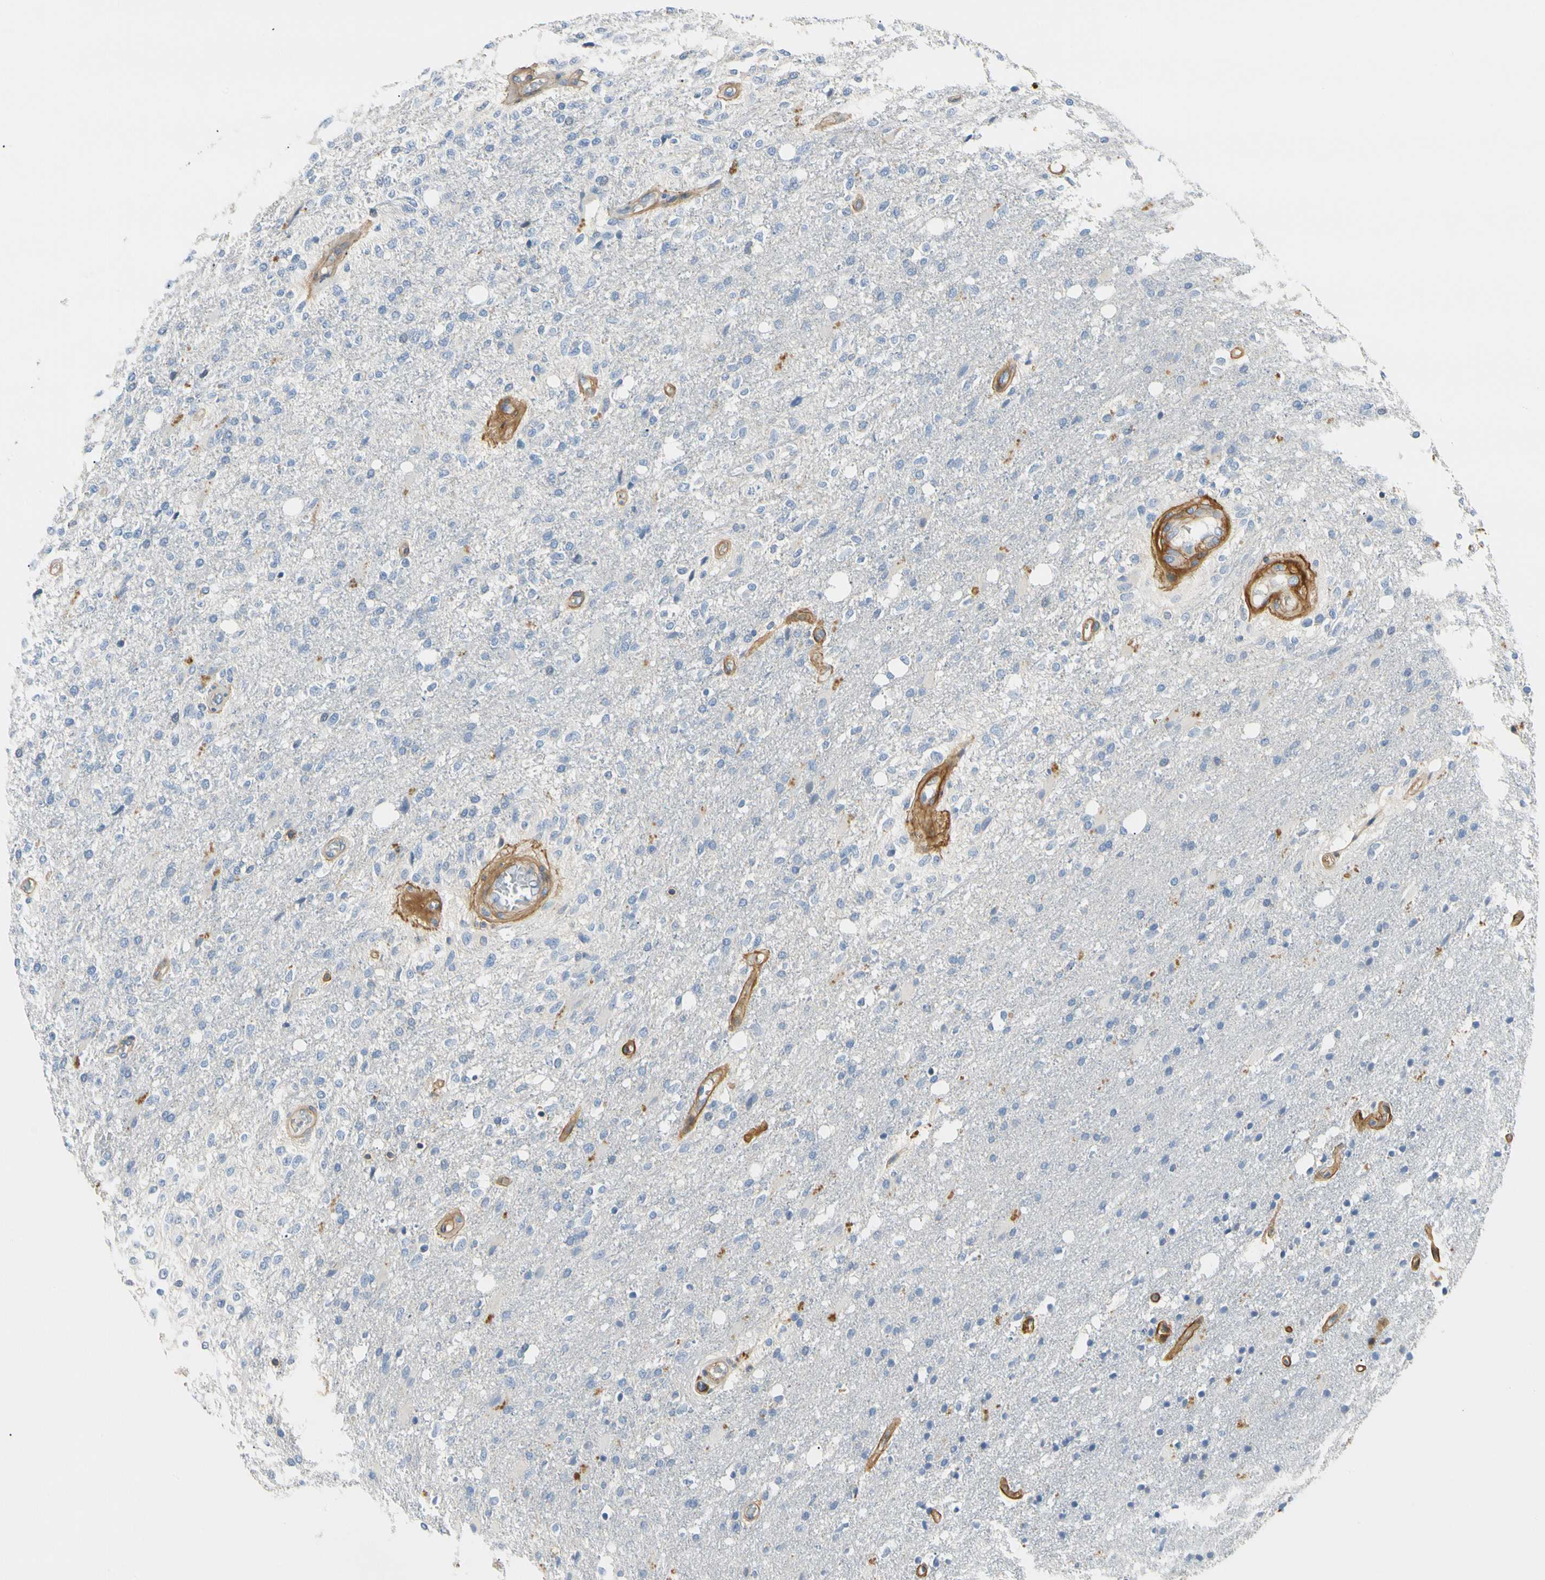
{"staining": {"intensity": "negative", "quantity": "none", "location": "none"}, "tissue": "glioma", "cell_type": "Tumor cells", "image_type": "cancer", "snomed": [{"axis": "morphology", "description": "Normal tissue, NOS"}, {"axis": "morphology", "description": "Glioma, malignant, High grade"}, {"axis": "topography", "description": "Cerebral cortex"}], "caption": "Image shows no significant protein staining in tumor cells of glioma.", "gene": "TNFRSF18", "patient": {"sex": "male", "age": 77}}